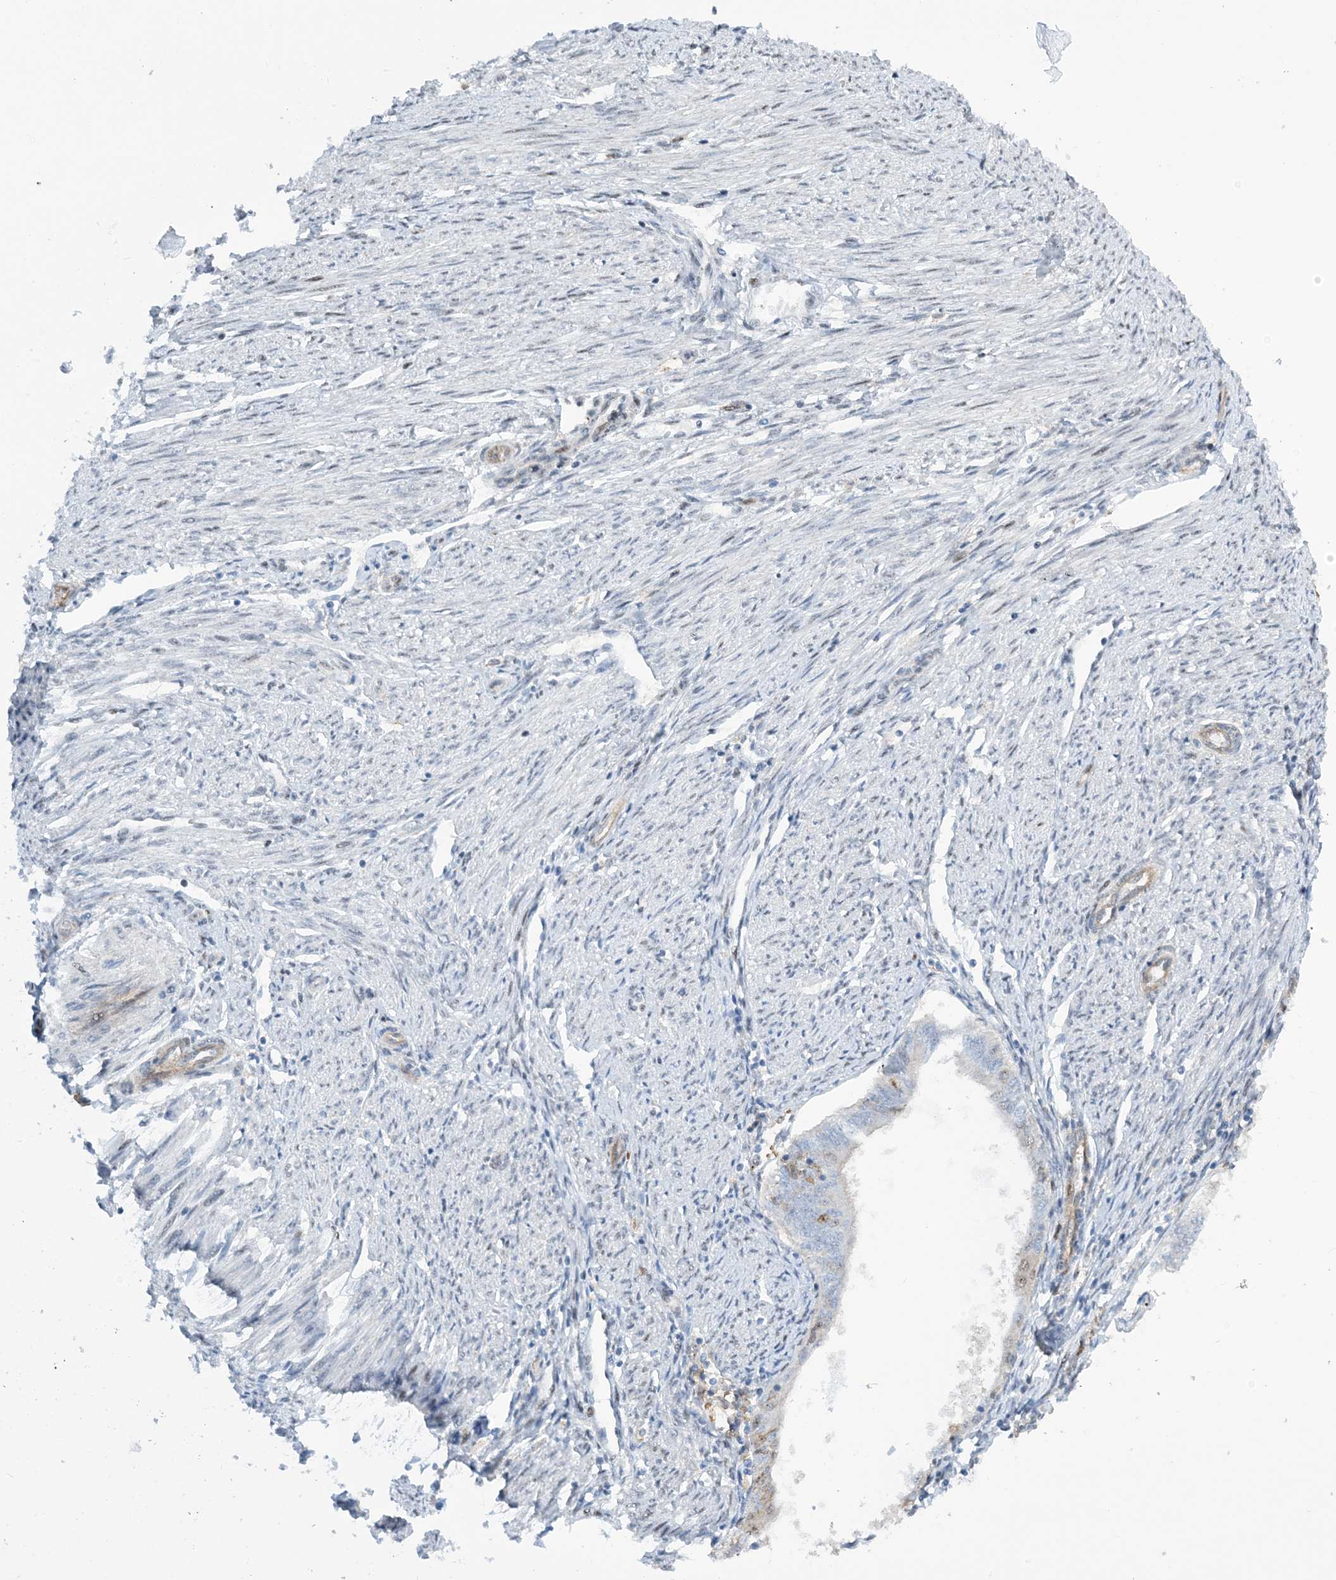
{"staining": {"intensity": "moderate", "quantity": "<25%", "location": "nuclear"}, "tissue": "endometrial cancer", "cell_type": "Tumor cells", "image_type": "cancer", "snomed": [{"axis": "morphology", "description": "Adenocarcinoma, NOS"}, {"axis": "topography", "description": "Endometrium"}], "caption": "Adenocarcinoma (endometrial) stained with immunohistochemistry displays moderate nuclear staining in about <25% of tumor cells.", "gene": "HEMK1", "patient": {"sex": "female", "age": 58}}